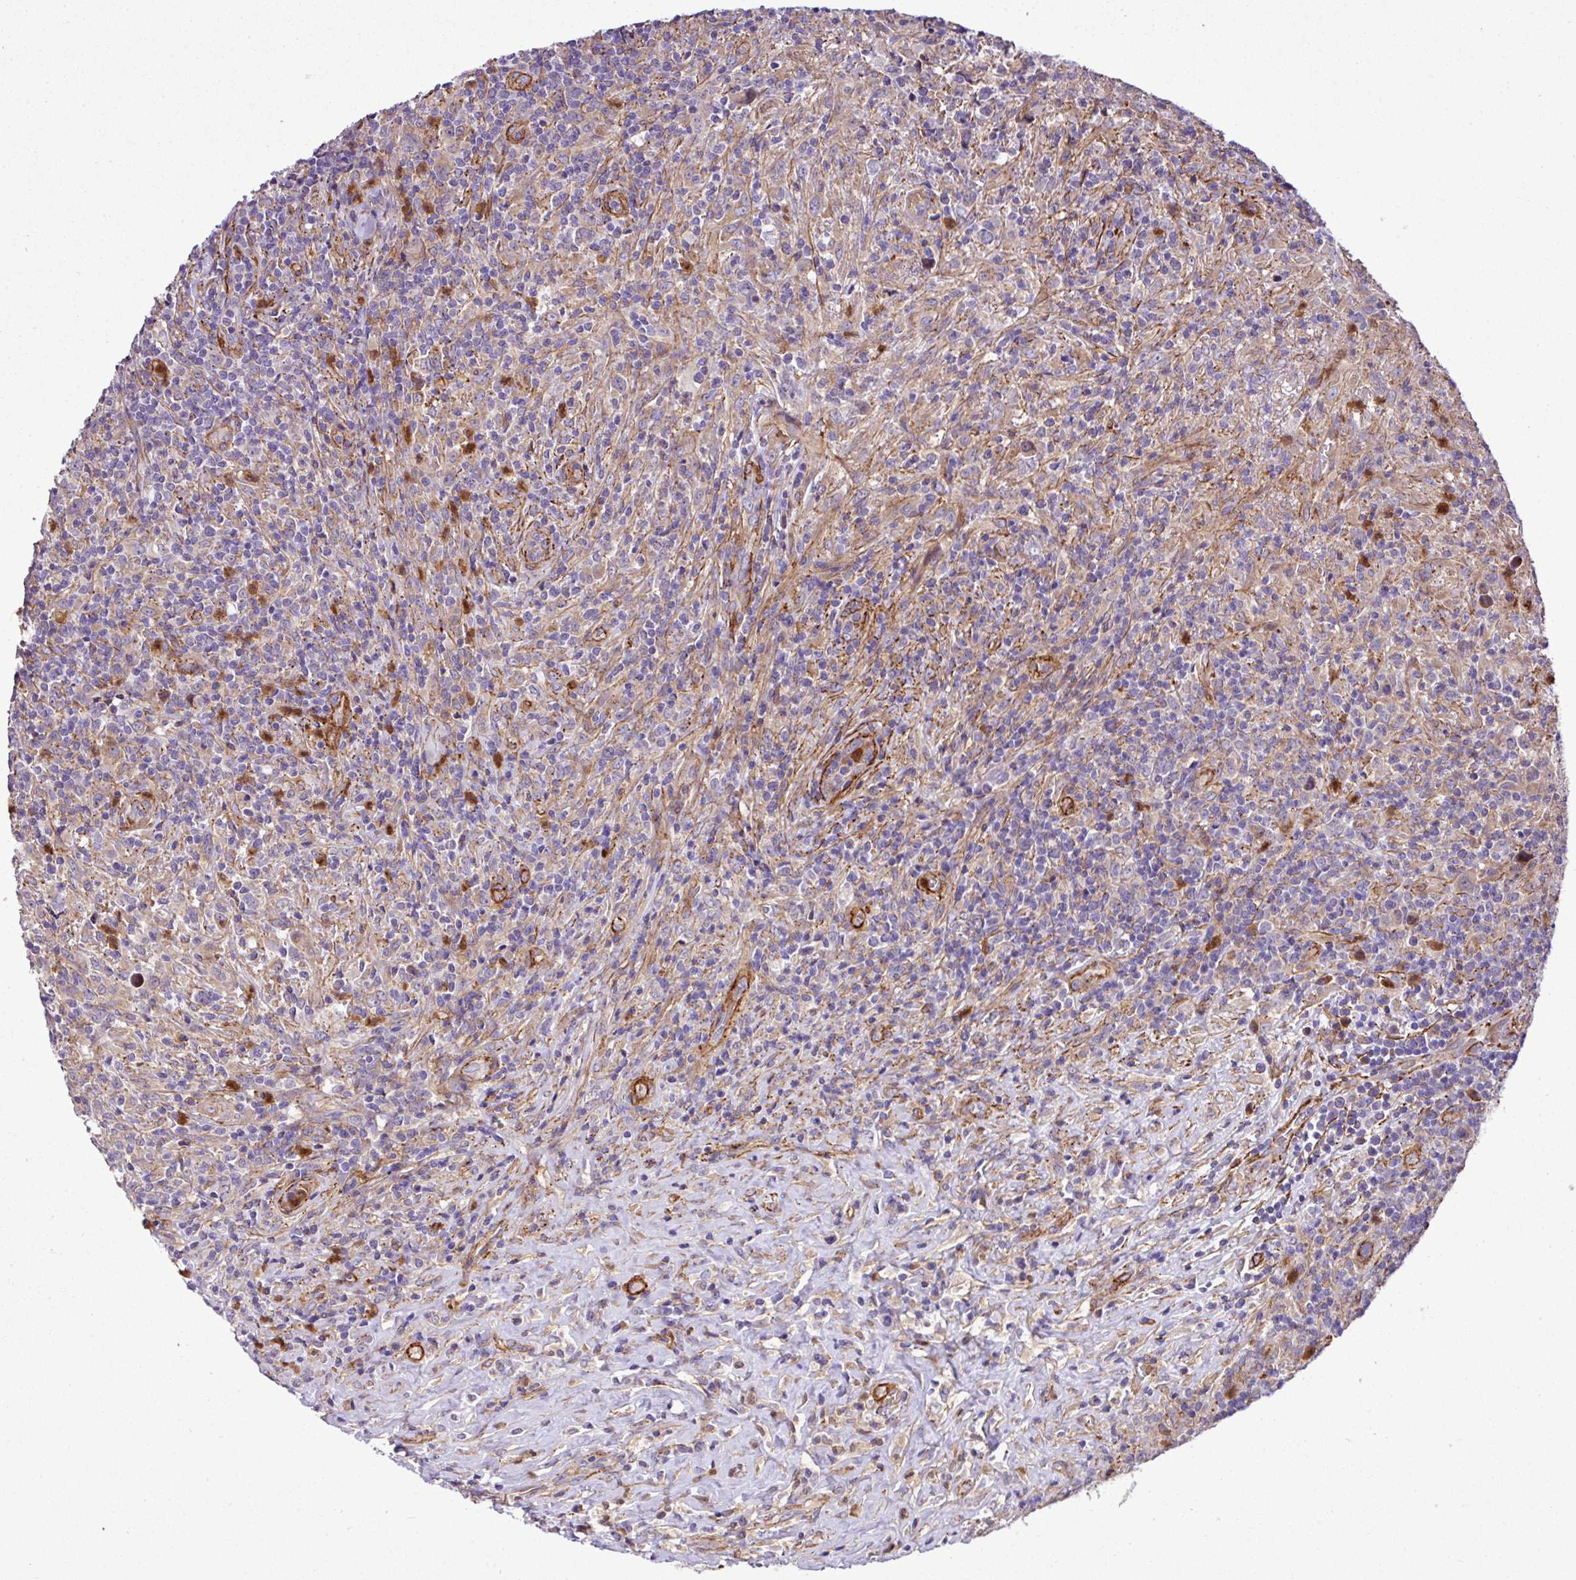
{"staining": {"intensity": "negative", "quantity": "none", "location": "none"}, "tissue": "lymphoma", "cell_type": "Tumor cells", "image_type": "cancer", "snomed": [{"axis": "morphology", "description": "Hodgkin's disease, NOS"}, {"axis": "topography", "description": "Lymph node"}], "caption": "Immunohistochemistry (IHC) image of neoplastic tissue: Hodgkin's disease stained with DAB demonstrates no significant protein expression in tumor cells.", "gene": "FAM47E", "patient": {"sex": "female", "age": 18}}